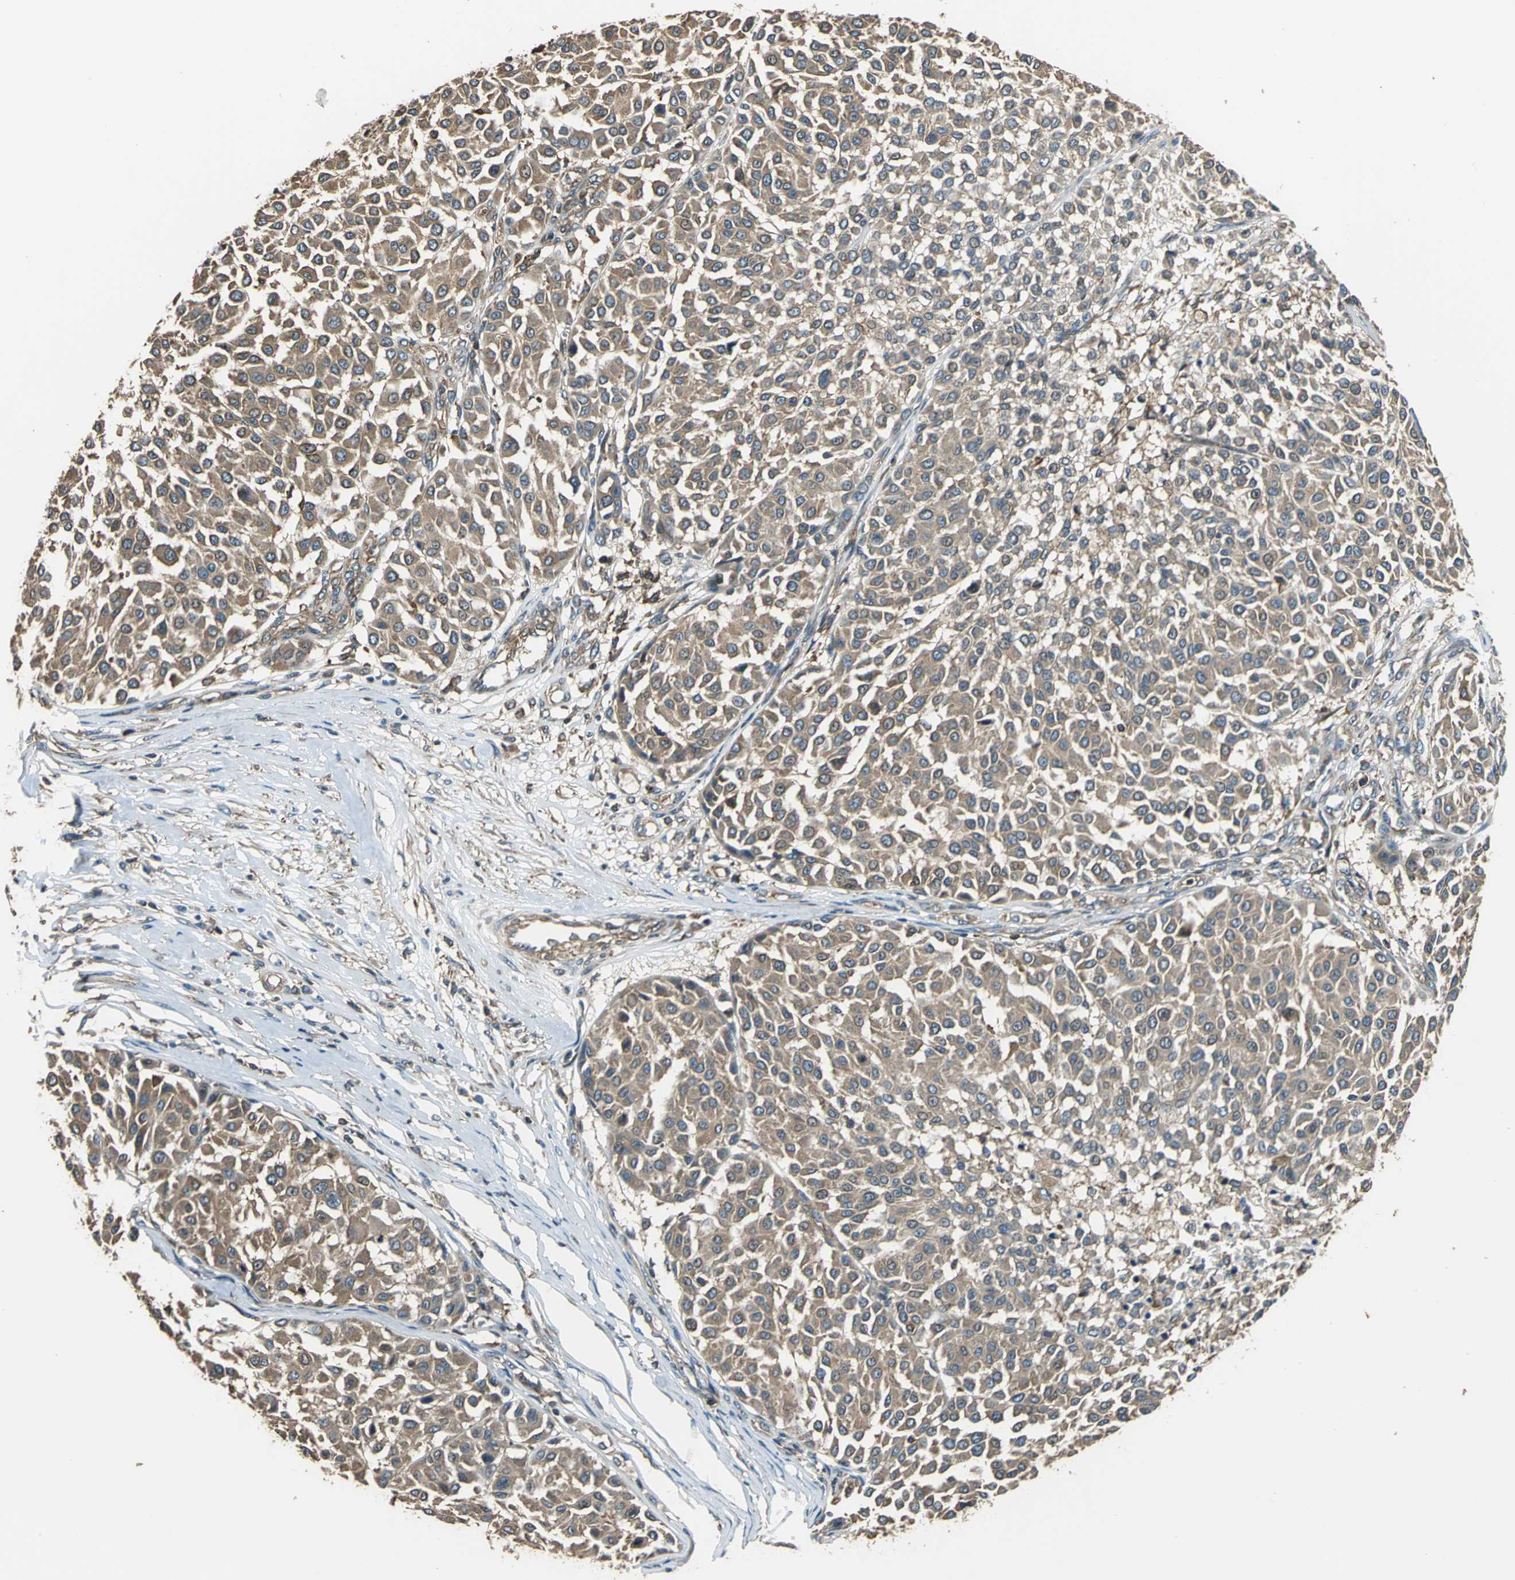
{"staining": {"intensity": "strong", "quantity": ">75%", "location": "cytoplasmic/membranous"}, "tissue": "melanoma", "cell_type": "Tumor cells", "image_type": "cancer", "snomed": [{"axis": "morphology", "description": "Malignant melanoma, Metastatic site"}, {"axis": "topography", "description": "Soft tissue"}], "caption": "Immunohistochemical staining of human melanoma reveals high levels of strong cytoplasmic/membranous expression in approximately >75% of tumor cells.", "gene": "PARVA", "patient": {"sex": "male", "age": 41}}